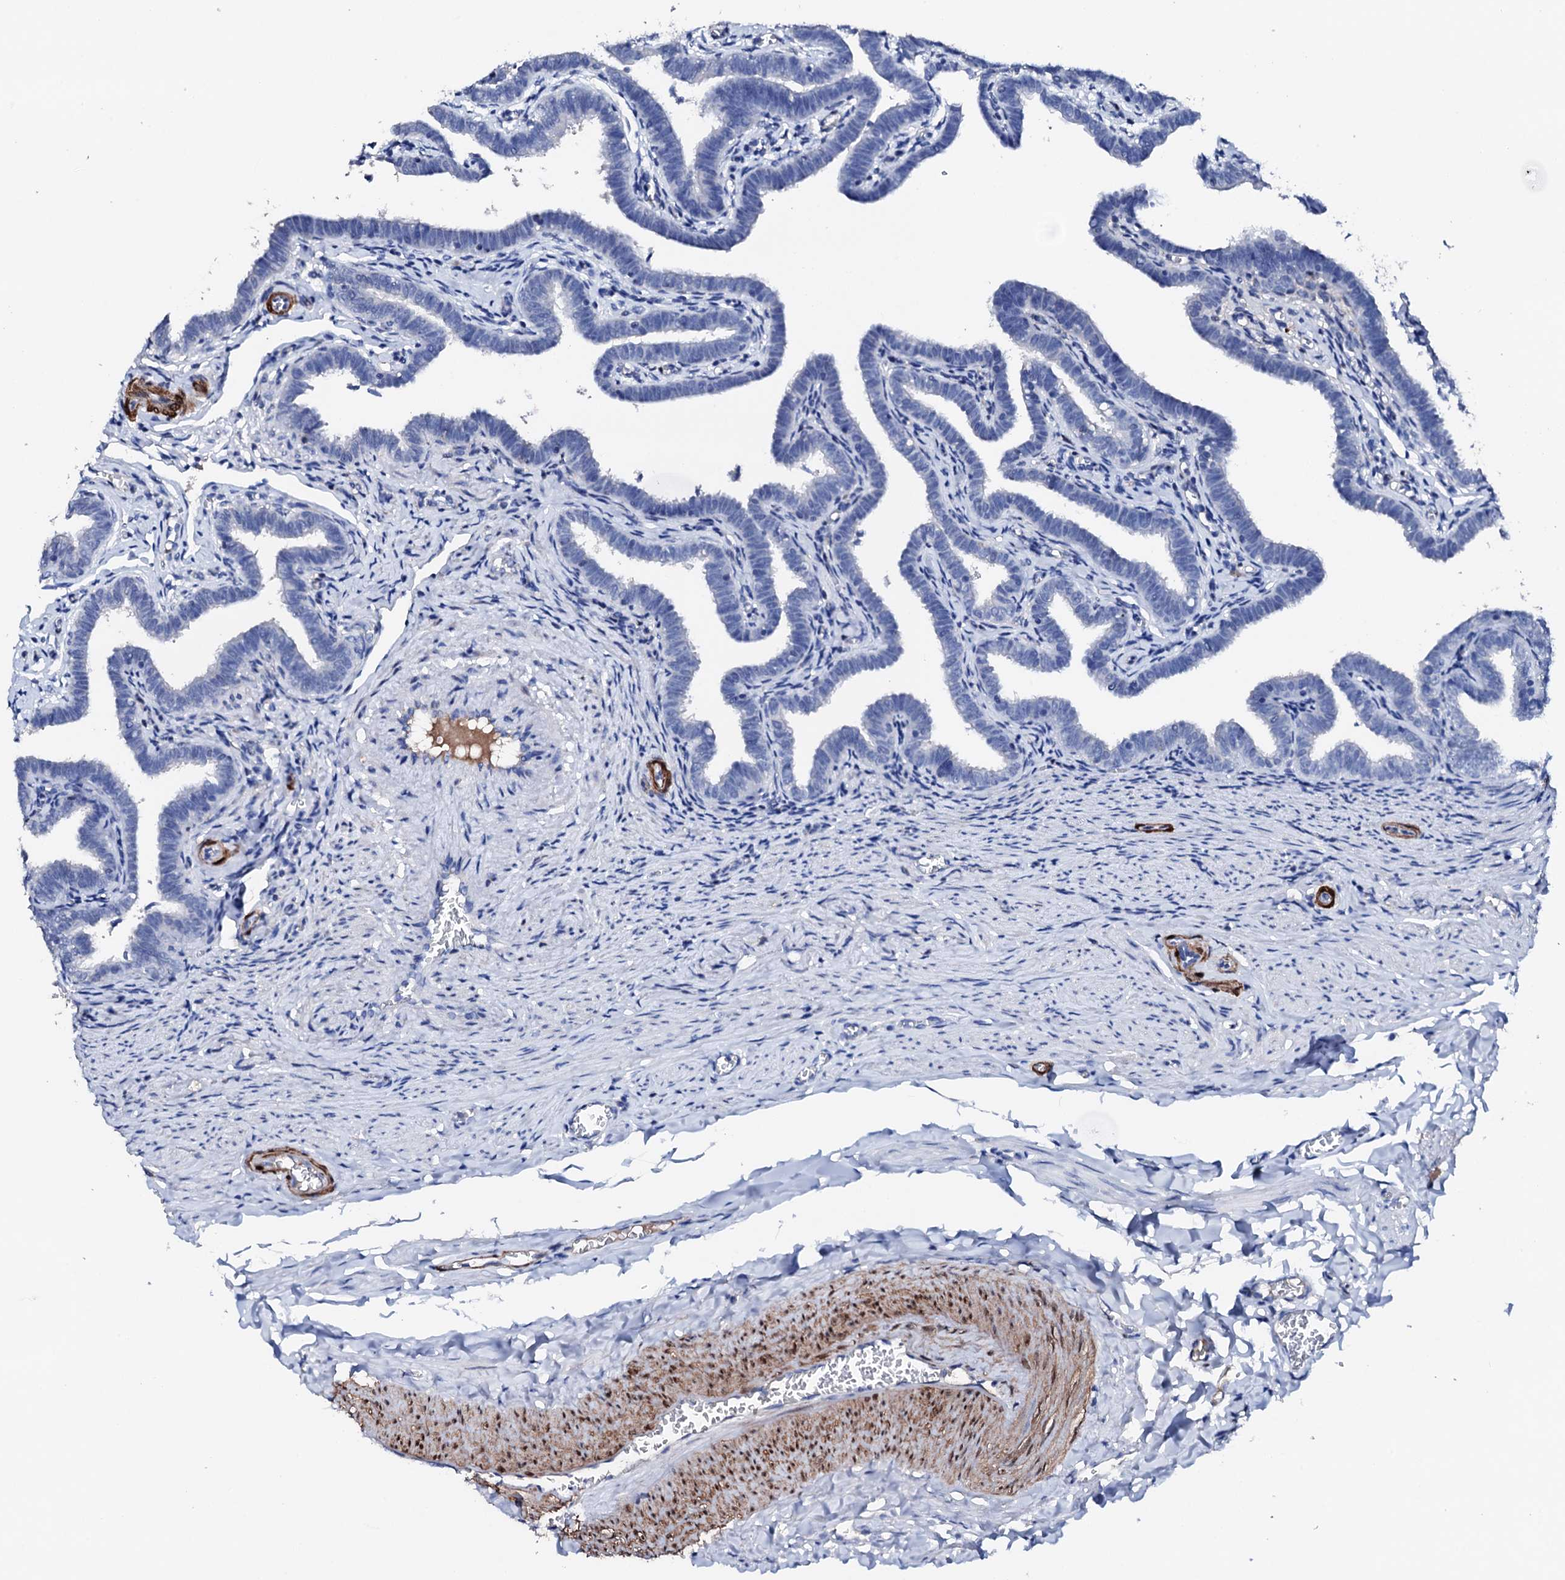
{"staining": {"intensity": "negative", "quantity": "none", "location": "none"}, "tissue": "fallopian tube", "cell_type": "Glandular cells", "image_type": "normal", "snomed": [{"axis": "morphology", "description": "Normal tissue, NOS"}, {"axis": "topography", "description": "Fallopian tube"}], "caption": "DAB immunohistochemical staining of unremarkable fallopian tube shows no significant expression in glandular cells.", "gene": "NRIP2", "patient": {"sex": "female", "age": 36}}